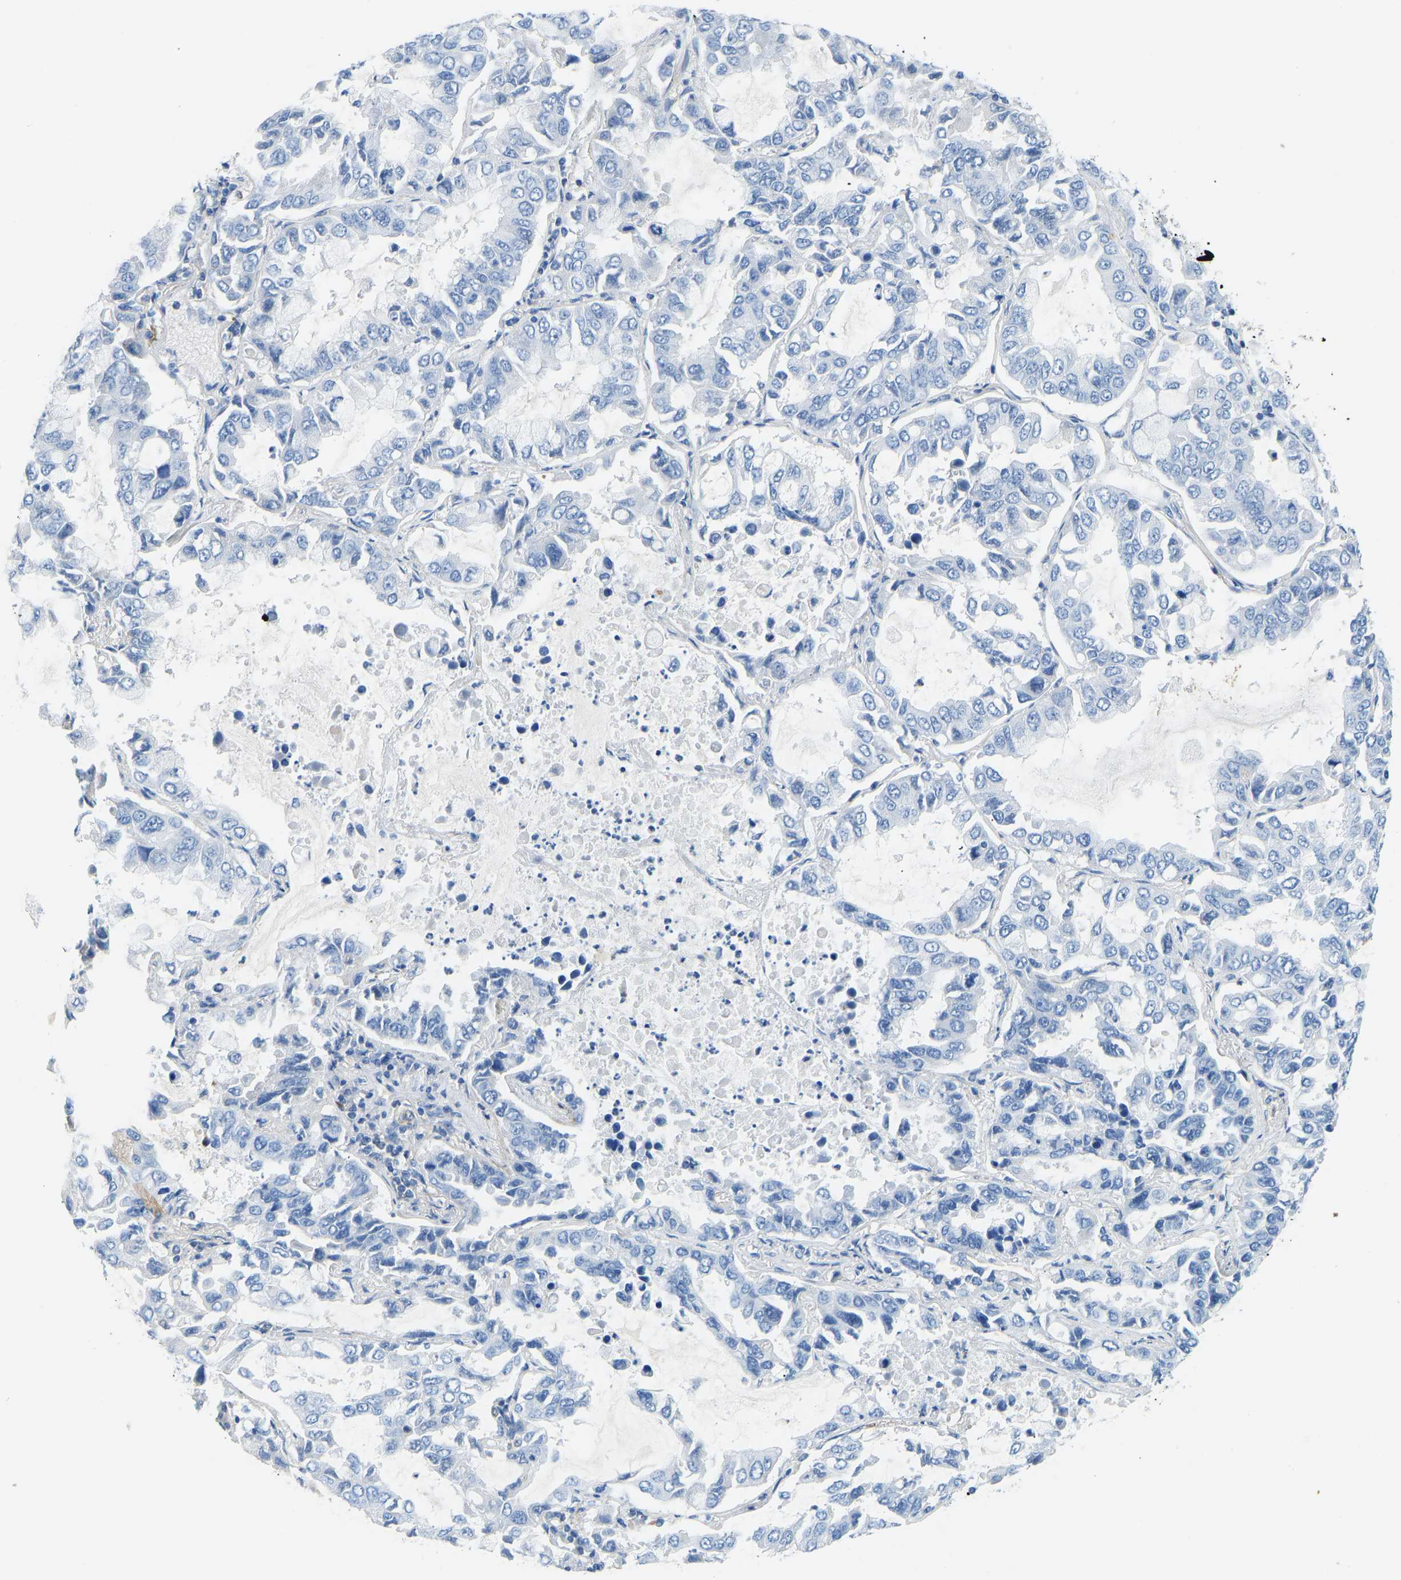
{"staining": {"intensity": "negative", "quantity": "none", "location": "none"}, "tissue": "lung cancer", "cell_type": "Tumor cells", "image_type": "cancer", "snomed": [{"axis": "morphology", "description": "Adenocarcinoma, NOS"}, {"axis": "topography", "description": "Lung"}], "caption": "There is no significant positivity in tumor cells of lung cancer (adenocarcinoma).", "gene": "COL15A1", "patient": {"sex": "male", "age": 64}}